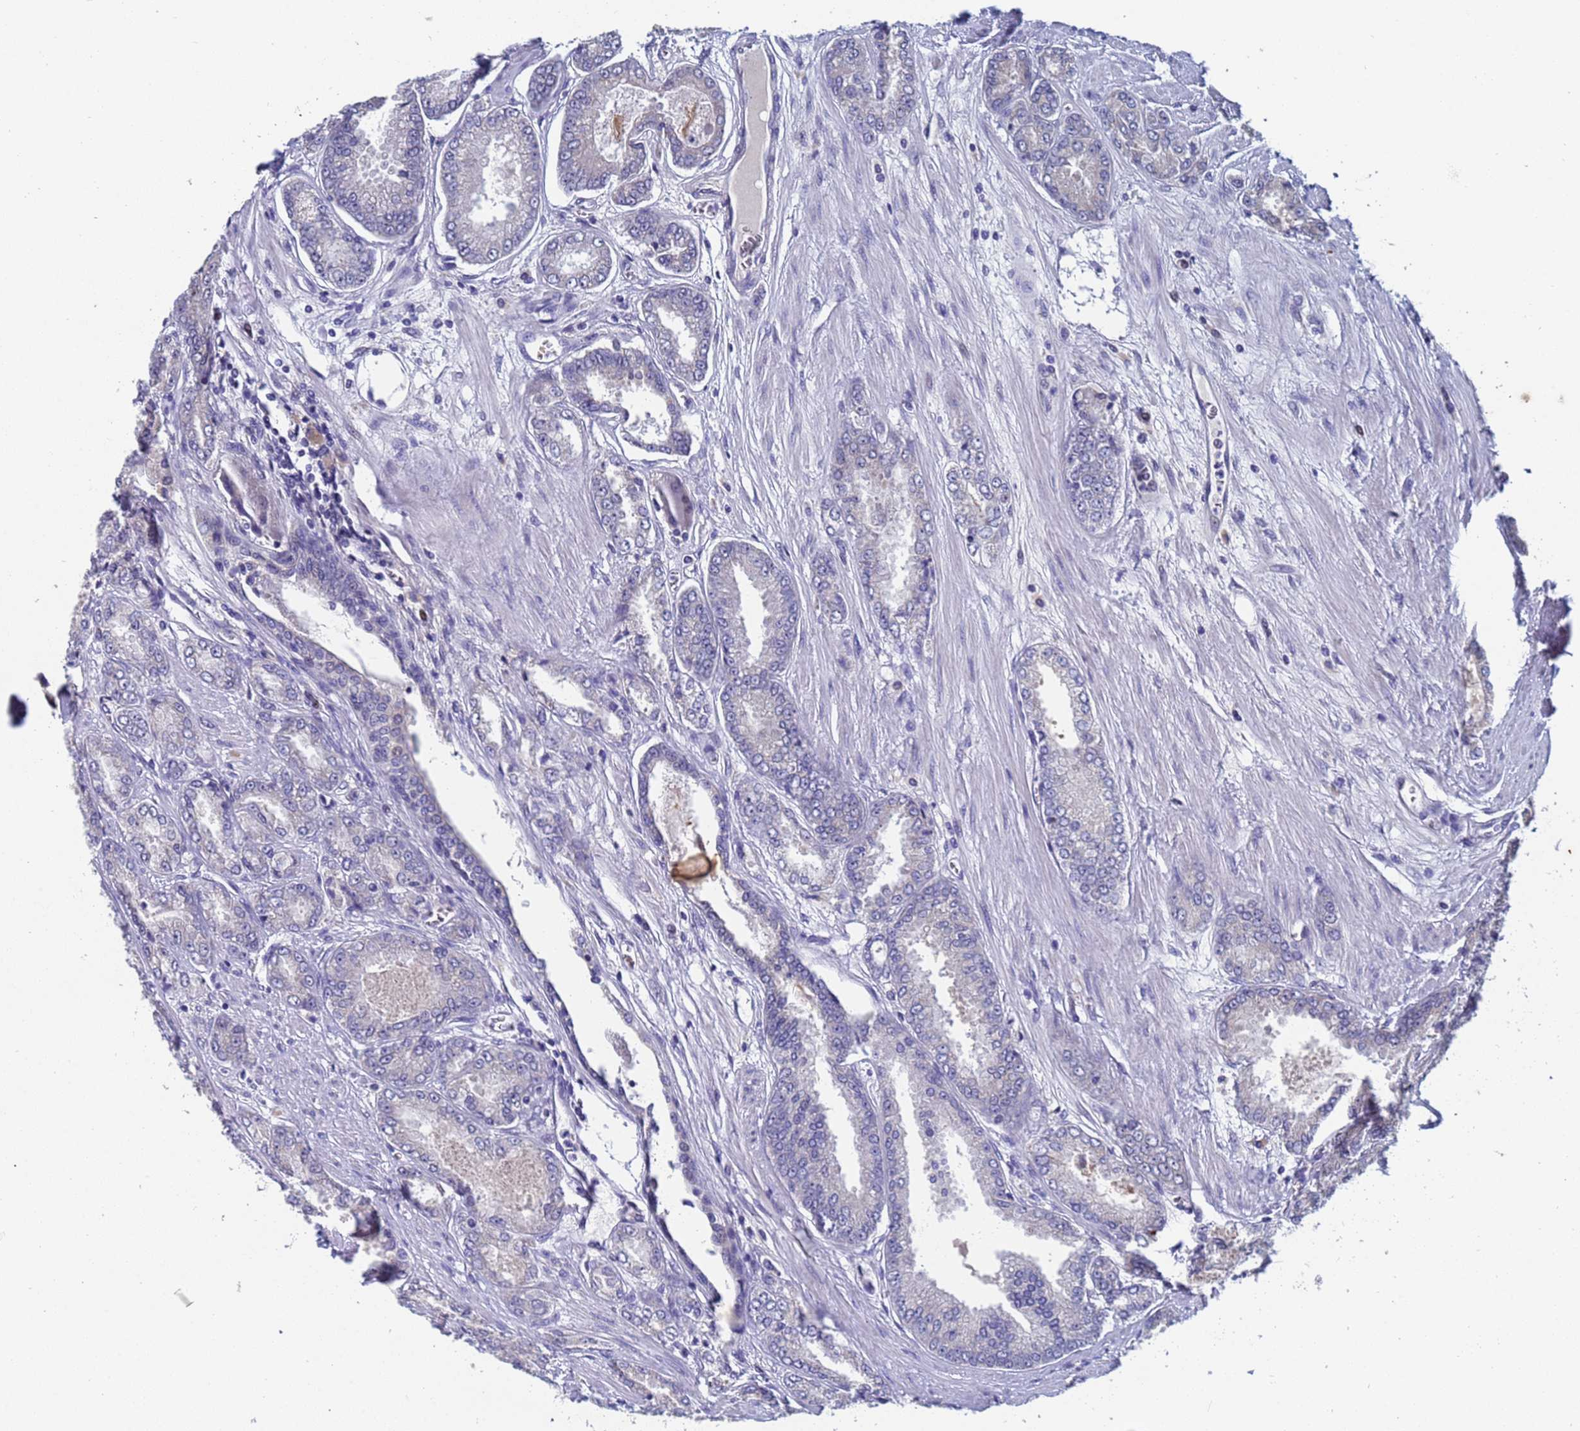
{"staining": {"intensity": "negative", "quantity": "none", "location": "none"}, "tissue": "prostate cancer", "cell_type": "Tumor cells", "image_type": "cancer", "snomed": [{"axis": "morphology", "description": "Adenocarcinoma, High grade"}, {"axis": "topography", "description": "Prostate"}], "caption": "A high-resolution histopathology image shows immunohistochemistry (IHC) staining of high-grade adenocarcinoma (prostate), which exhibits no significant positivity in tumor cells.", "gene": "IHO1", "patient": {"sex": "male", "age": 74}}